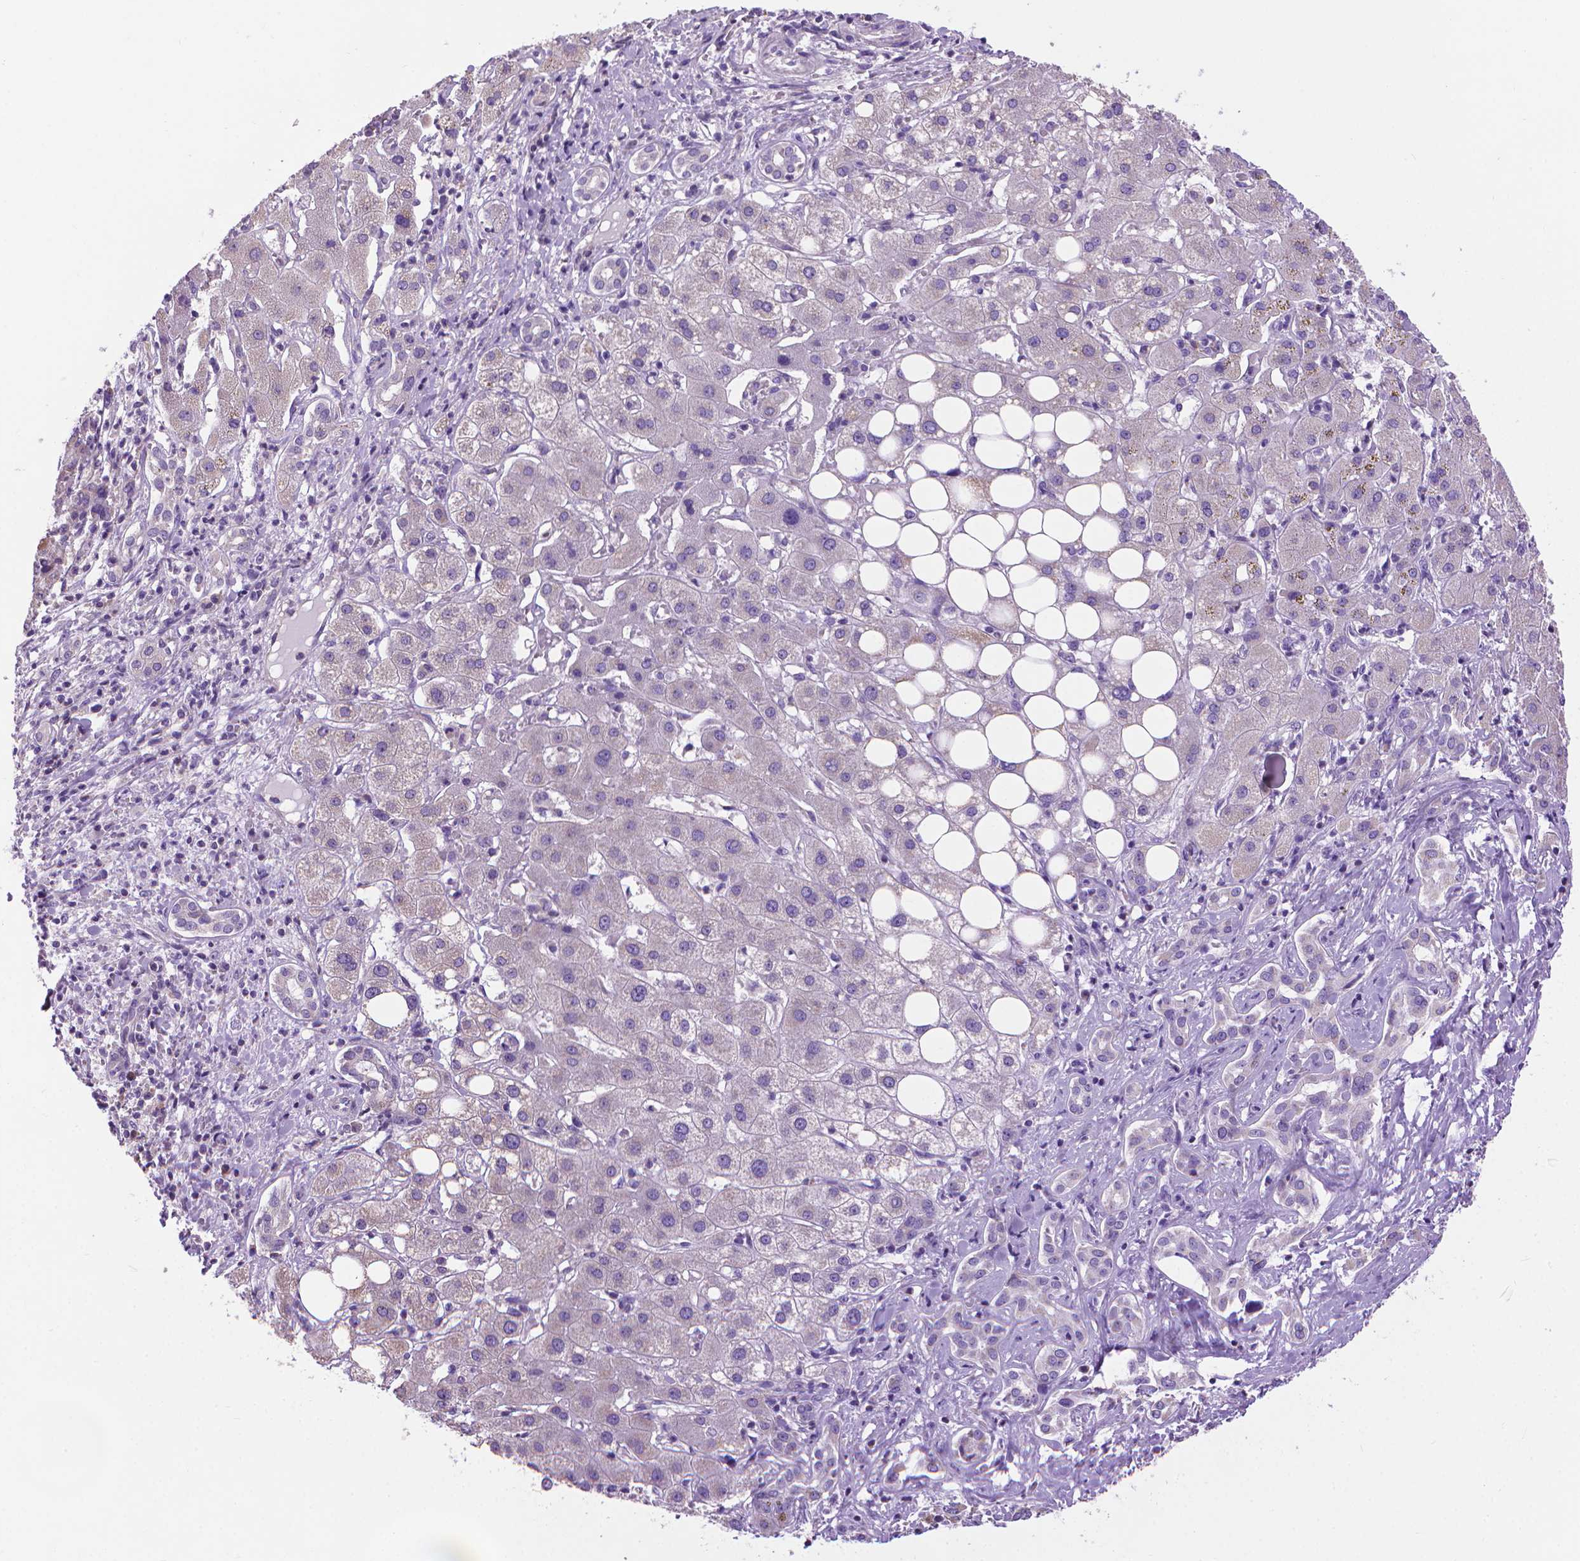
{"staining": {"intensity": "negative", "quantity": "none", "location": "none"}, "tissue": "liver cancer", "cell_type": "Tumor cells", "image_type": "cancer", "snomed": [{"axis": "morphology", "description": "Carcinoma, Hepatocellular, NOS"}, {"axis": "topography", "description": "Liver"}], "caption": "This histopathology image is of liver cancer (hepatocellular carcinoma) stained with immunohistochemistry to label a protein in brown with the nuclei are counter-stained blue. There is no expression in tumor cells.", "gene": "SYN1", "patient": {"sex": "male", "age": 65}}